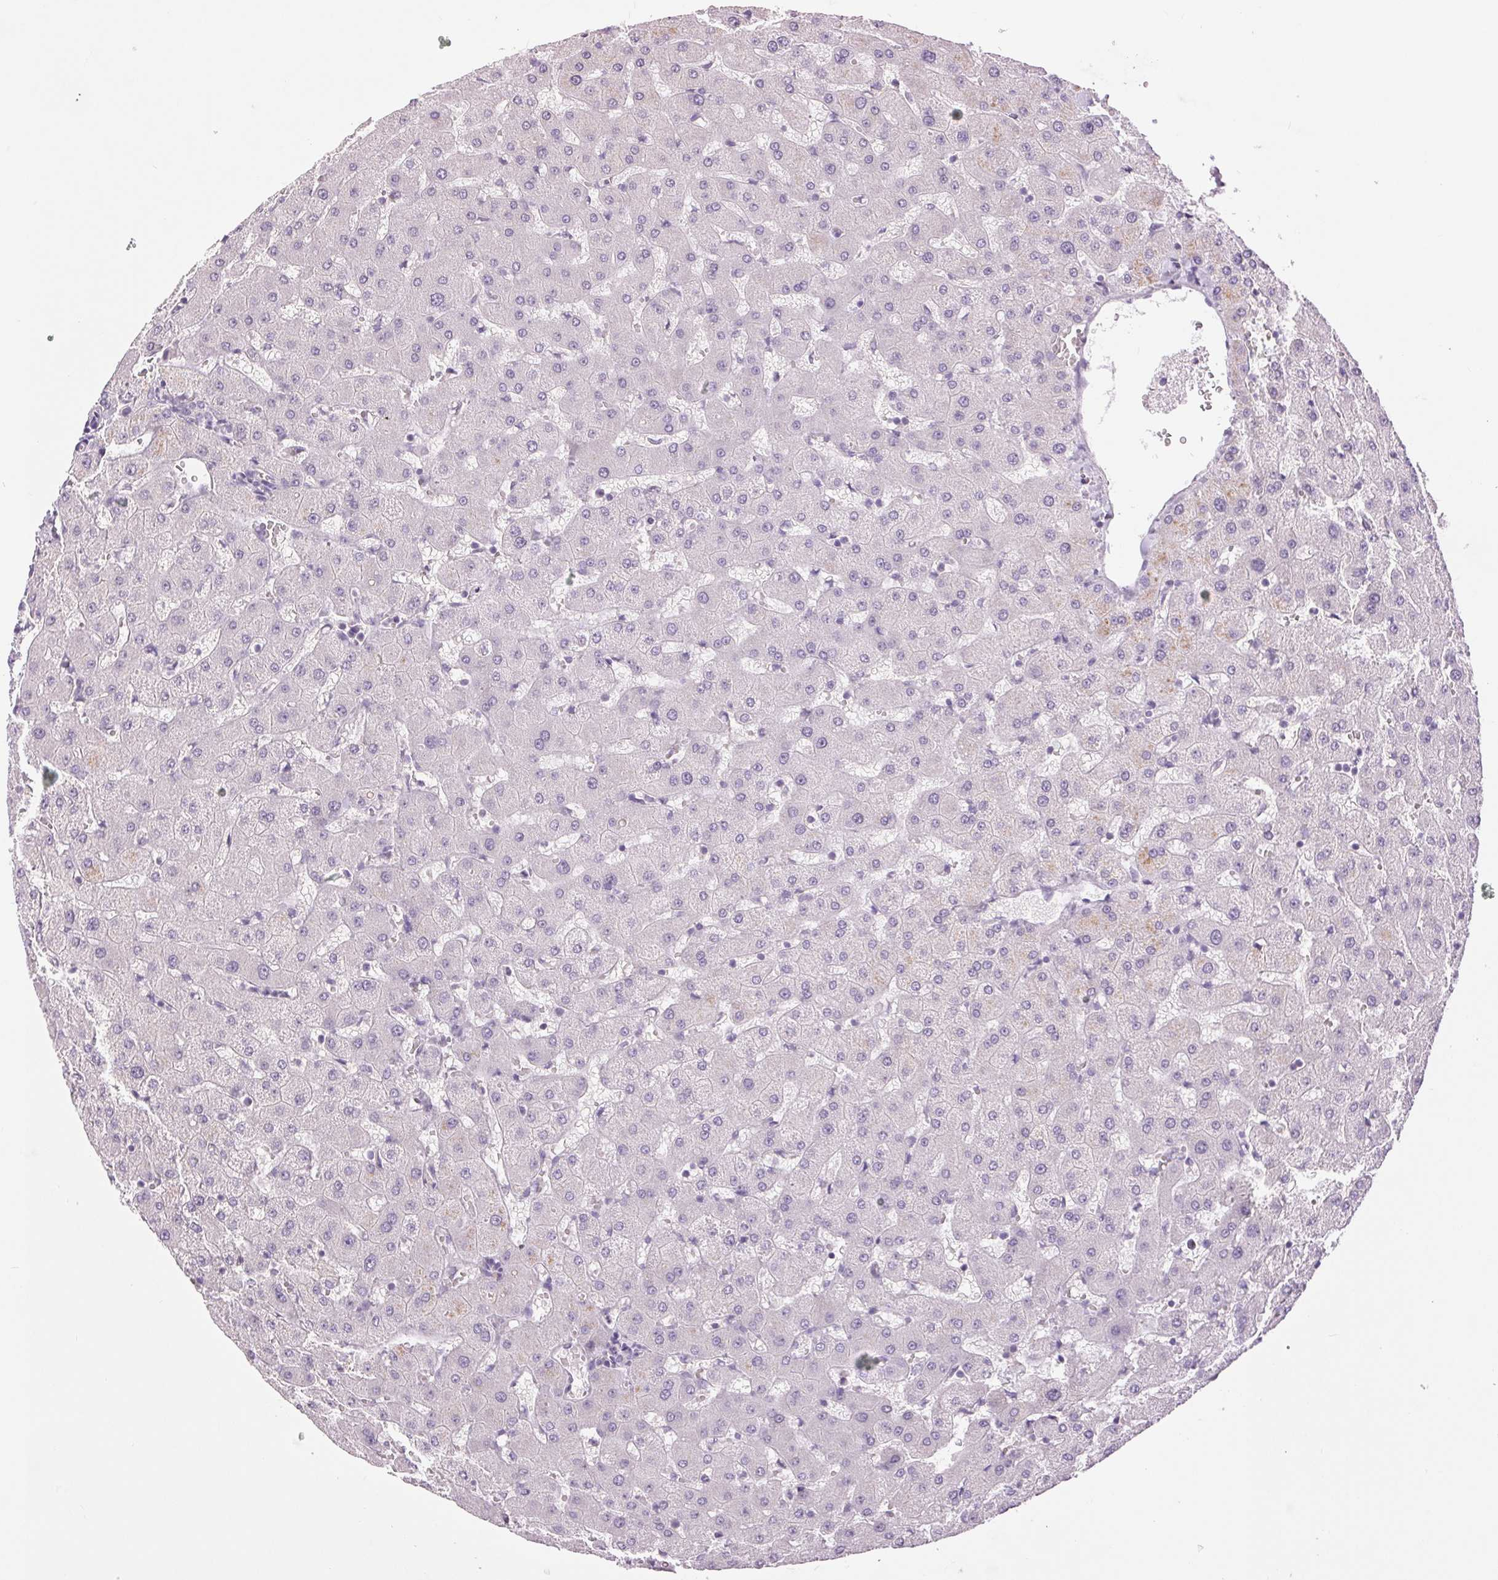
{"staining": {"intensity": "negative", "quantity": "none", "location": "none"}, "tissue": "liver", "cell_type": "Cholangiocytes", "image_type": "normal", "snomed": [{"axis": "morphology", "description": "Normal tissue, NOS"}, {"axis": "topography", "description": "Liver"}], "caption": "This is an immunohistochemistry photomicrograph of normal liver. There is no staining in cholangiocytes.", "gene": "FXYD4", "patient": {"sex": "female", "age": 63}}